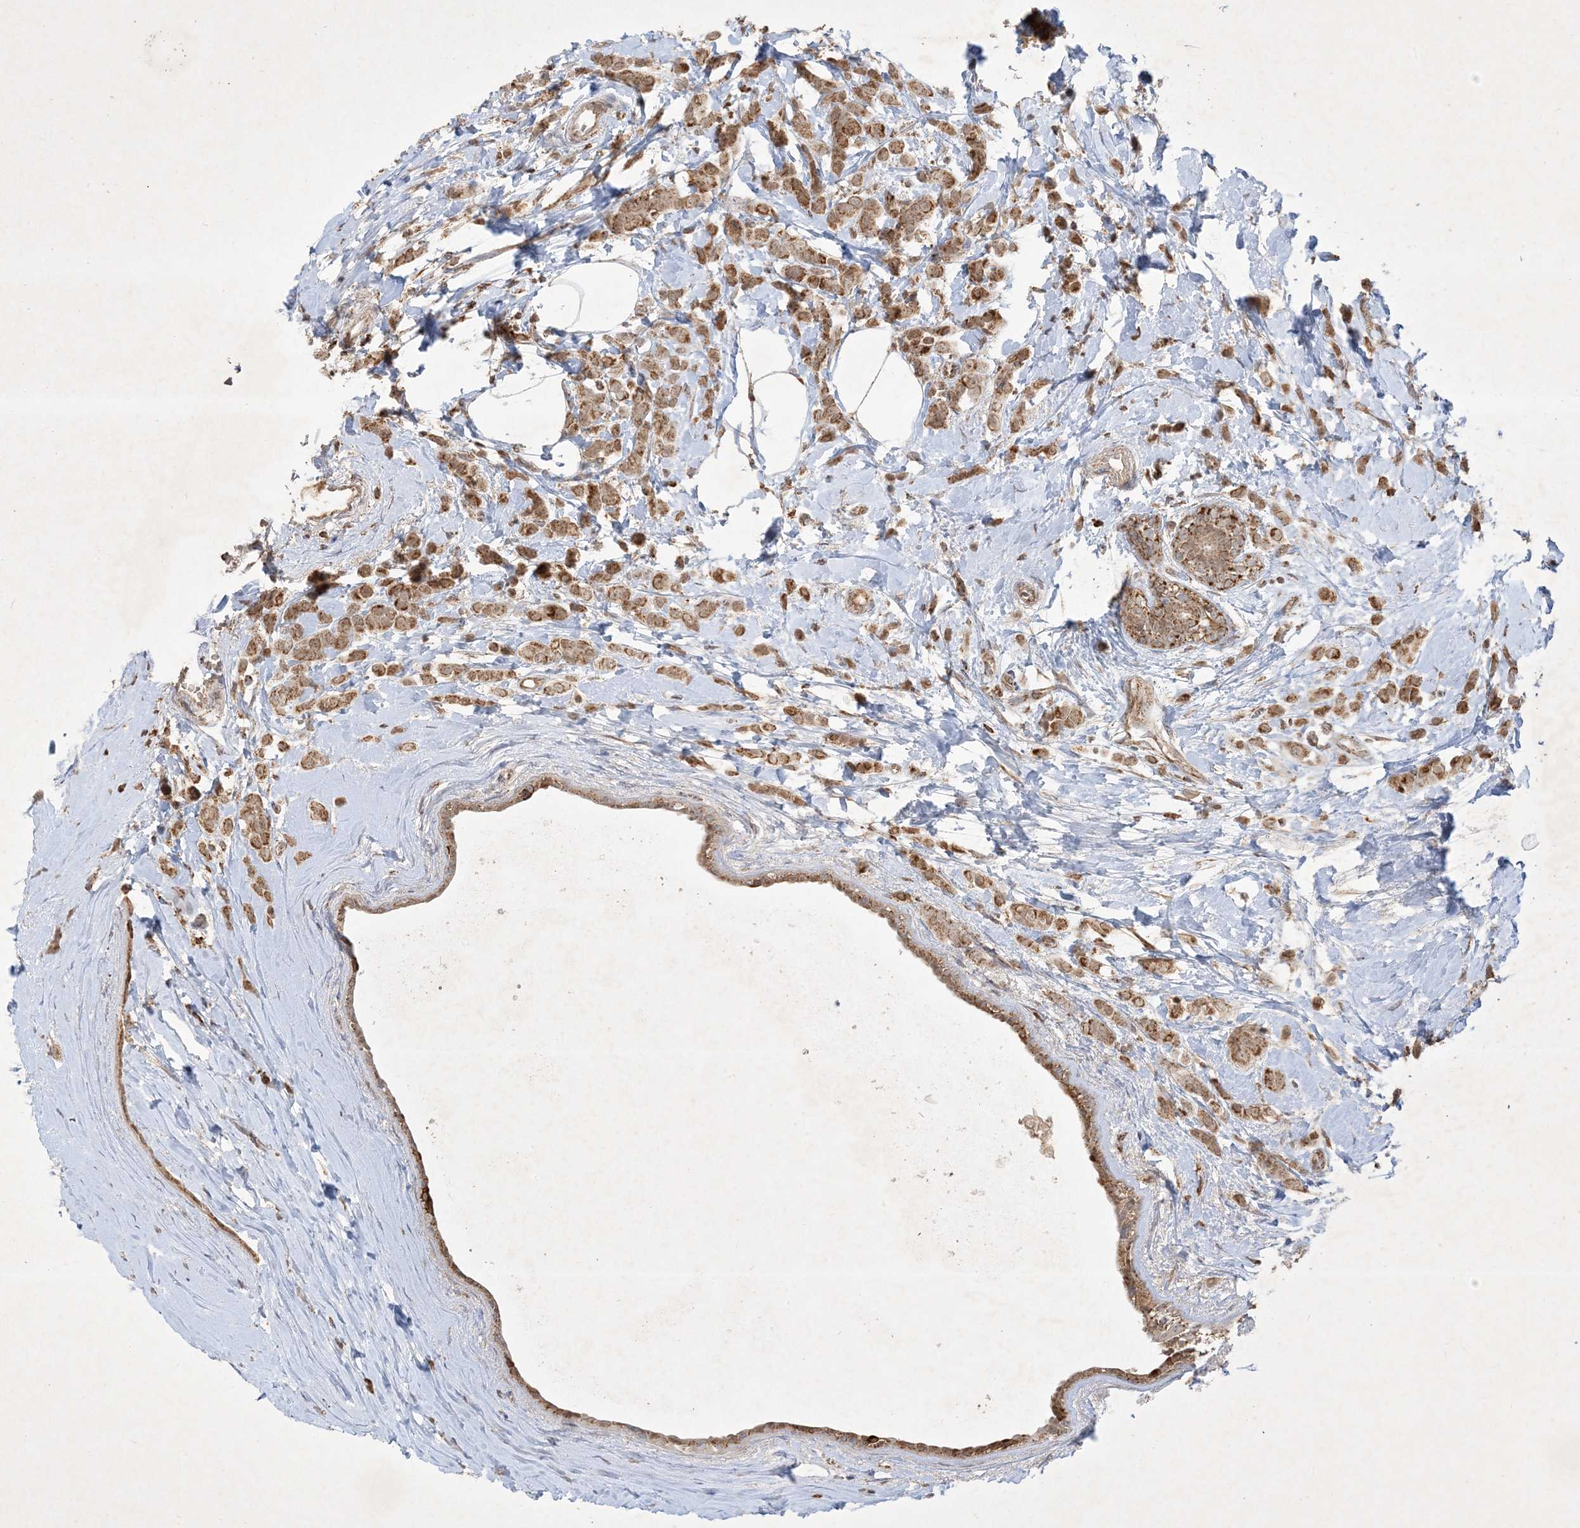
{"staining": {"intensity": "moderate", "quantity": ">75%", "location": "cytoplasmic/membranous"}, "tissue": "breast cancer", "cell_type": "Tumor cells", "image_type": "cancer", "snomed": [{"axis": "morphology", "description": "Lobular carcinoma"}, {"axis": "topography", "description": "Breast"}], "caption": "Immunohistochemical staining of human breast lobular carcinoma demonstrates moderate cytoplasmic/membranous protein expression in about >75% of tumor cells. (DAB IHC, brown staining for protein, blue staining for nuclei).", "gene": "NDUFAF3", "patient": {"sex": "female", "age": 47}}